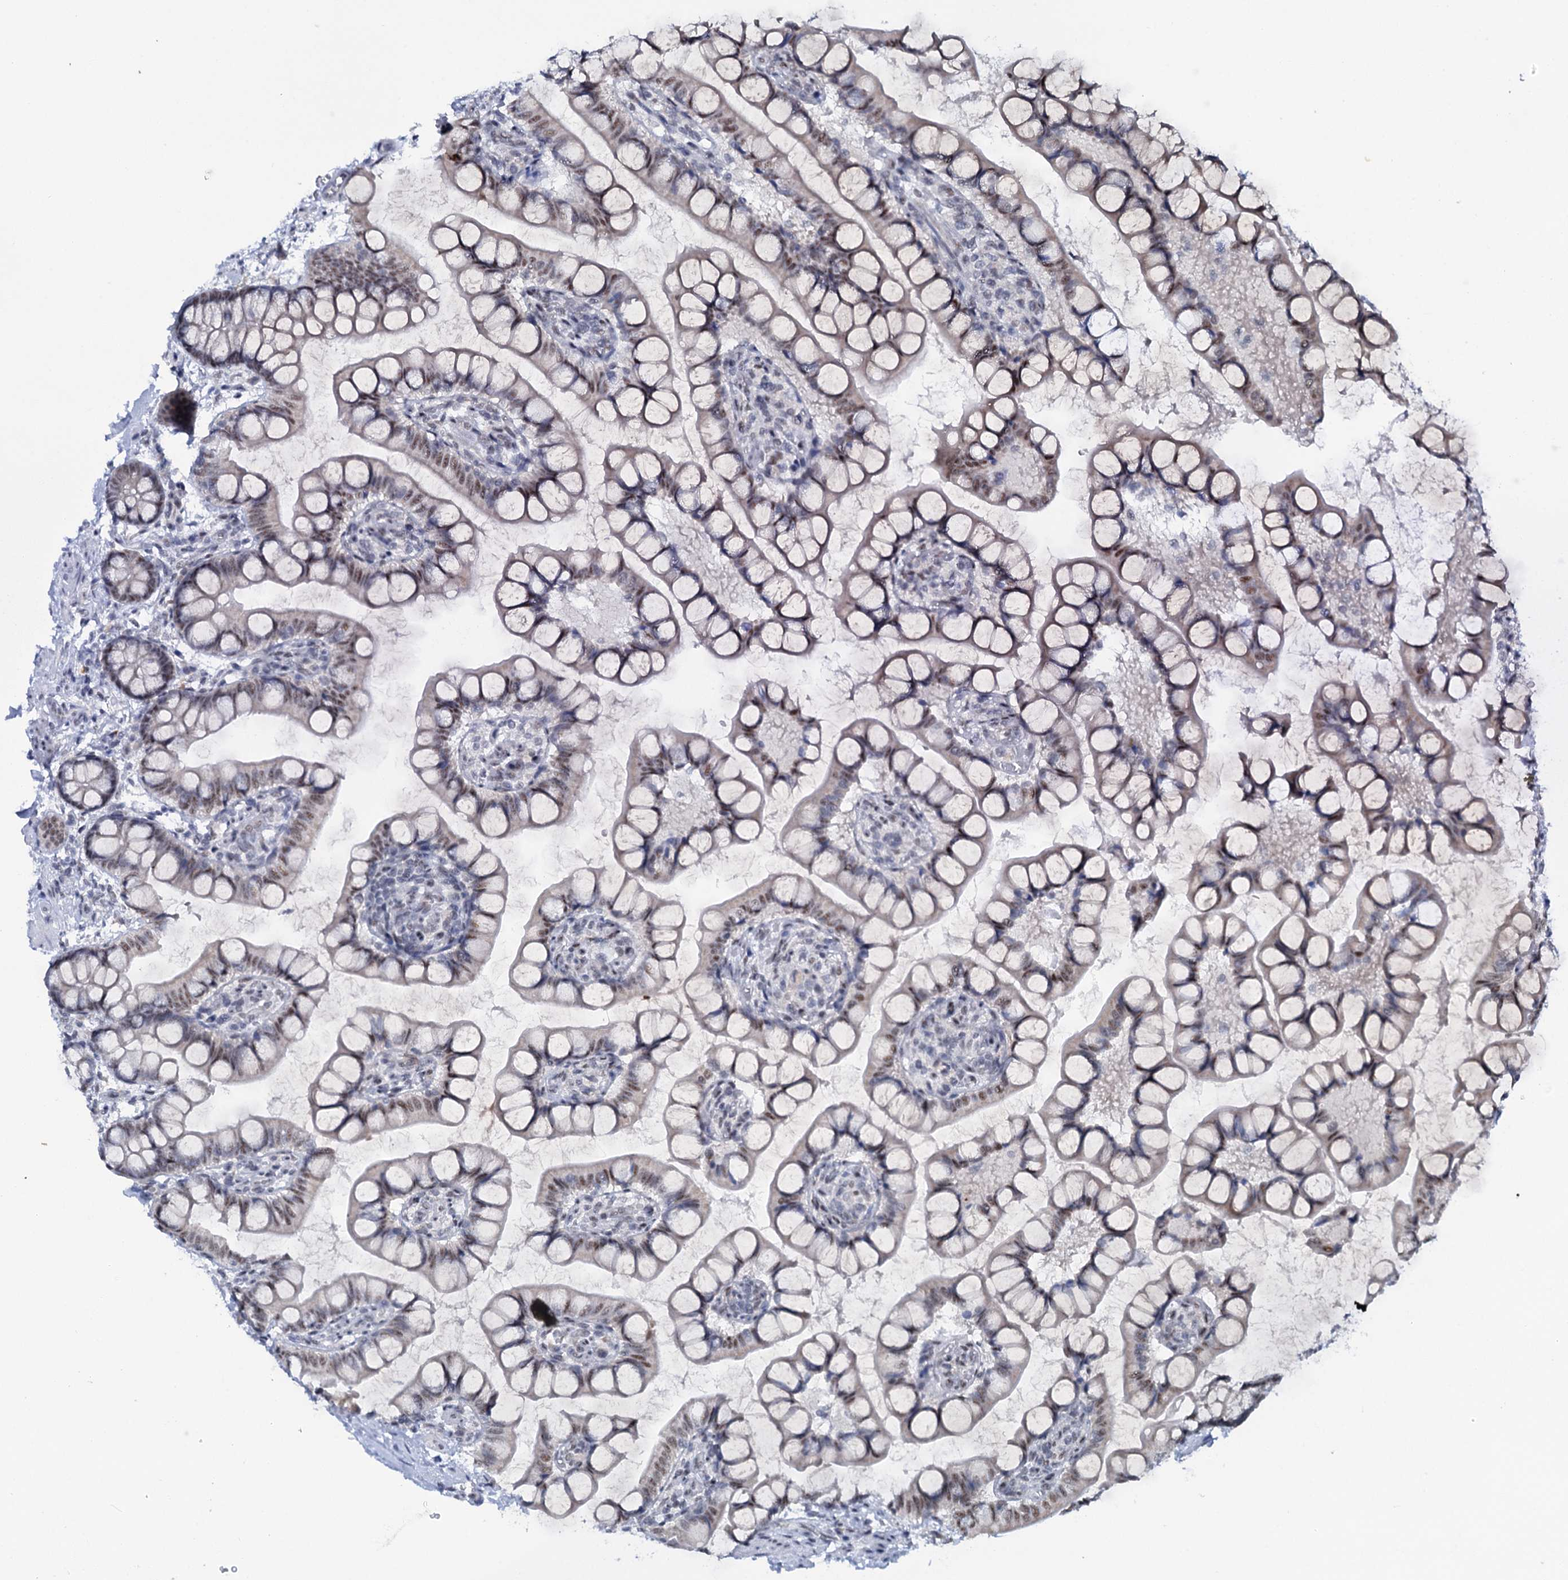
{"staining": {"intensity": "moderate", "quantity": ">75%", "location": "nuclear"}, "tissue": "small intestine", "cell_type": "Glandular cells", "image_type": "normal", "snomed": [{"axis": "morphology", "description": "Normal tissue, NOS"}, {"axis": "topography", "description": "Small intestine"}], "caption": "IHC micrograph of benign small intestine stained for a protein (brown), which exhibits medium levels of moderate nuclear positivity in approximately >75% of glandular cells.", "gene": "SREK1", "patient": {"sex": "male", "age": 52}}